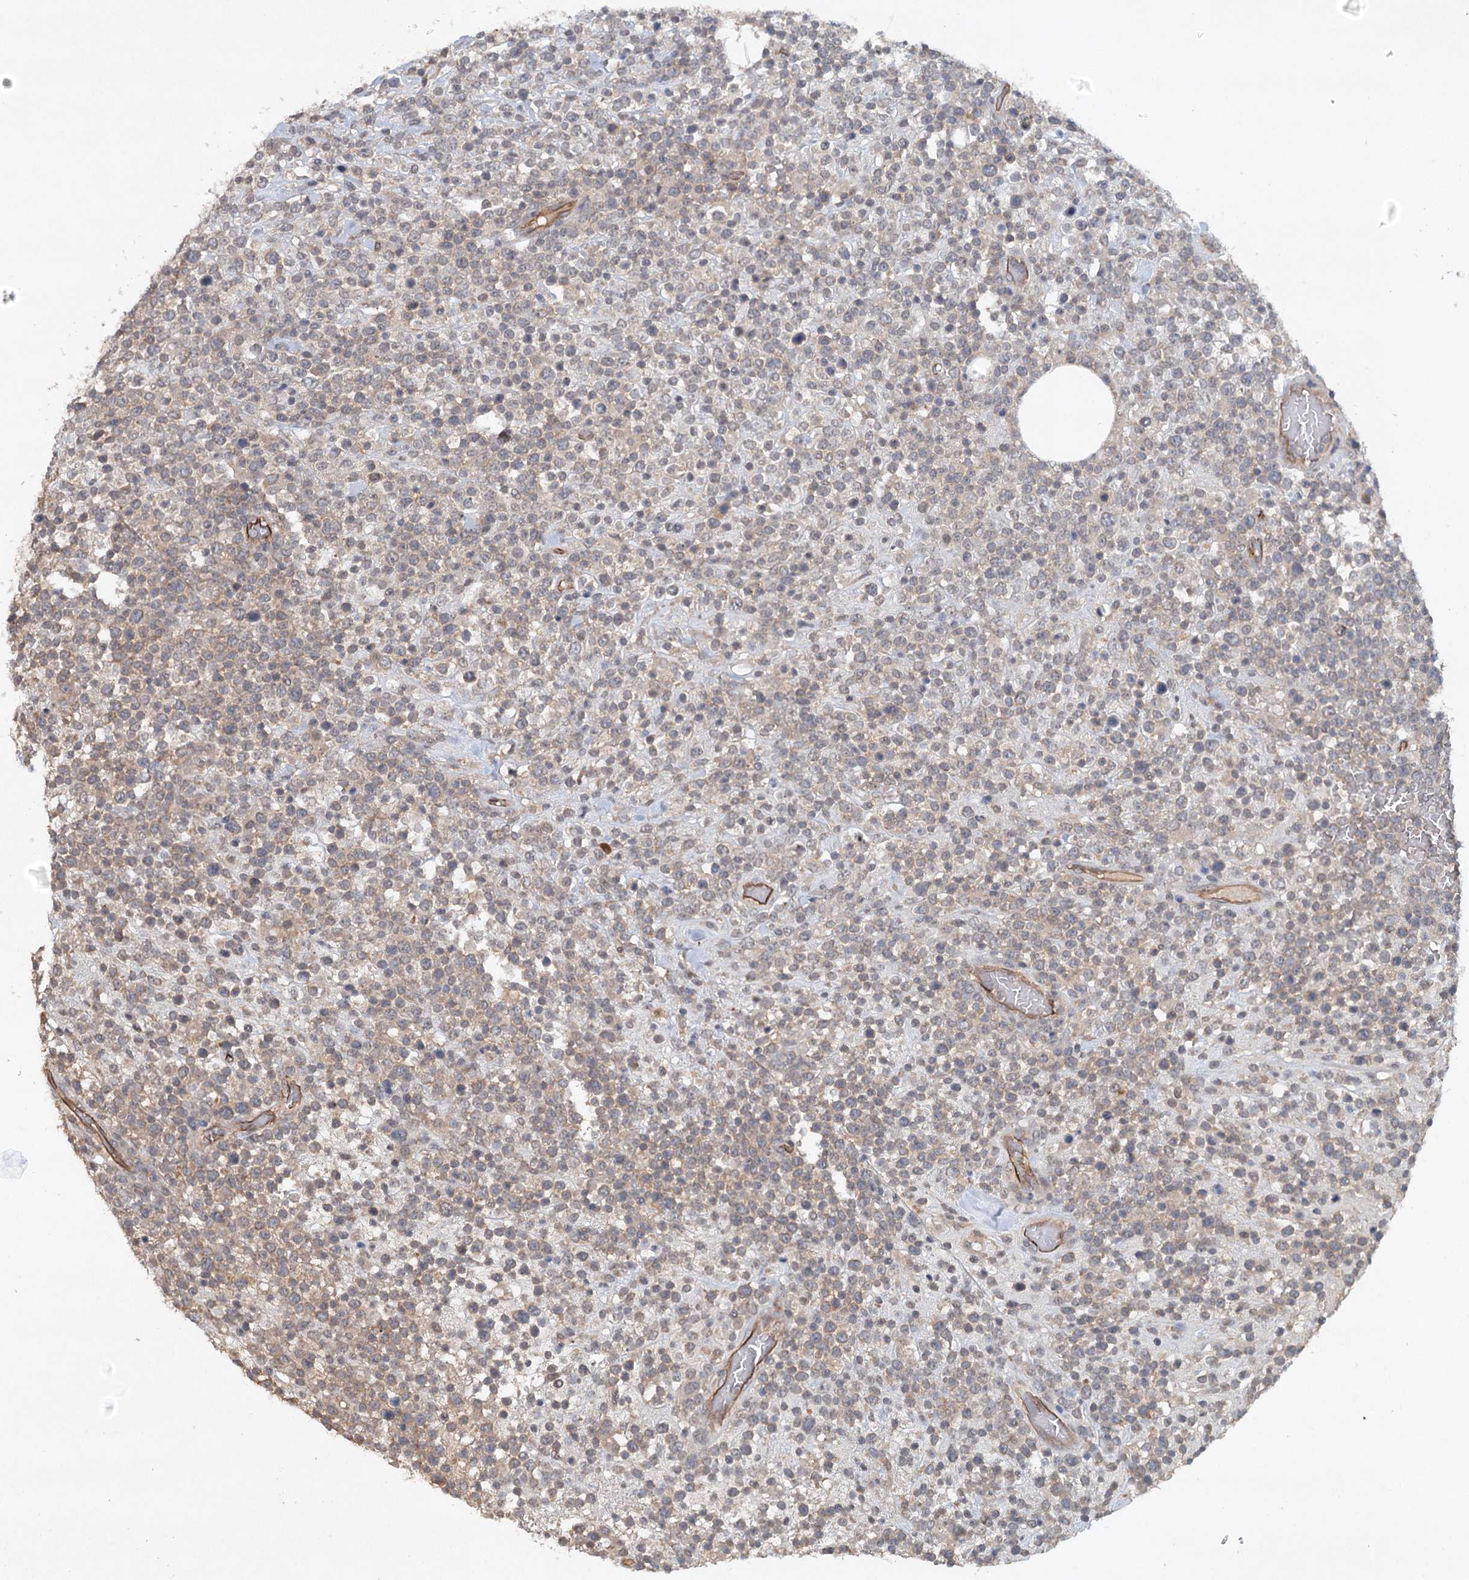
{"staining": {"intensity": "weak", "quantity": "25%-75%", "location": "cytoplasmic/membranous"}, "tissue": "lymphoma", "cell_type": "Tumor cells", "image_type": "cancer", "snomed": [{"axis": "morphology", "description": "Malignant lymphoma, non-Hodgkin's type, High grade"}, {"axis": "topography", "description": "Colon"}], "caption": "Weak cytoplasmic/membranous expression is appreciated in approximately 25%-75% of tumor cells in malignant lymphoma, non-Hodgkin's type (high-grade). (DAB IHC with brightfield microscopy, high magnification).", "gene": "SYNPO", "patient": {"sex": "female", "age": 53}}